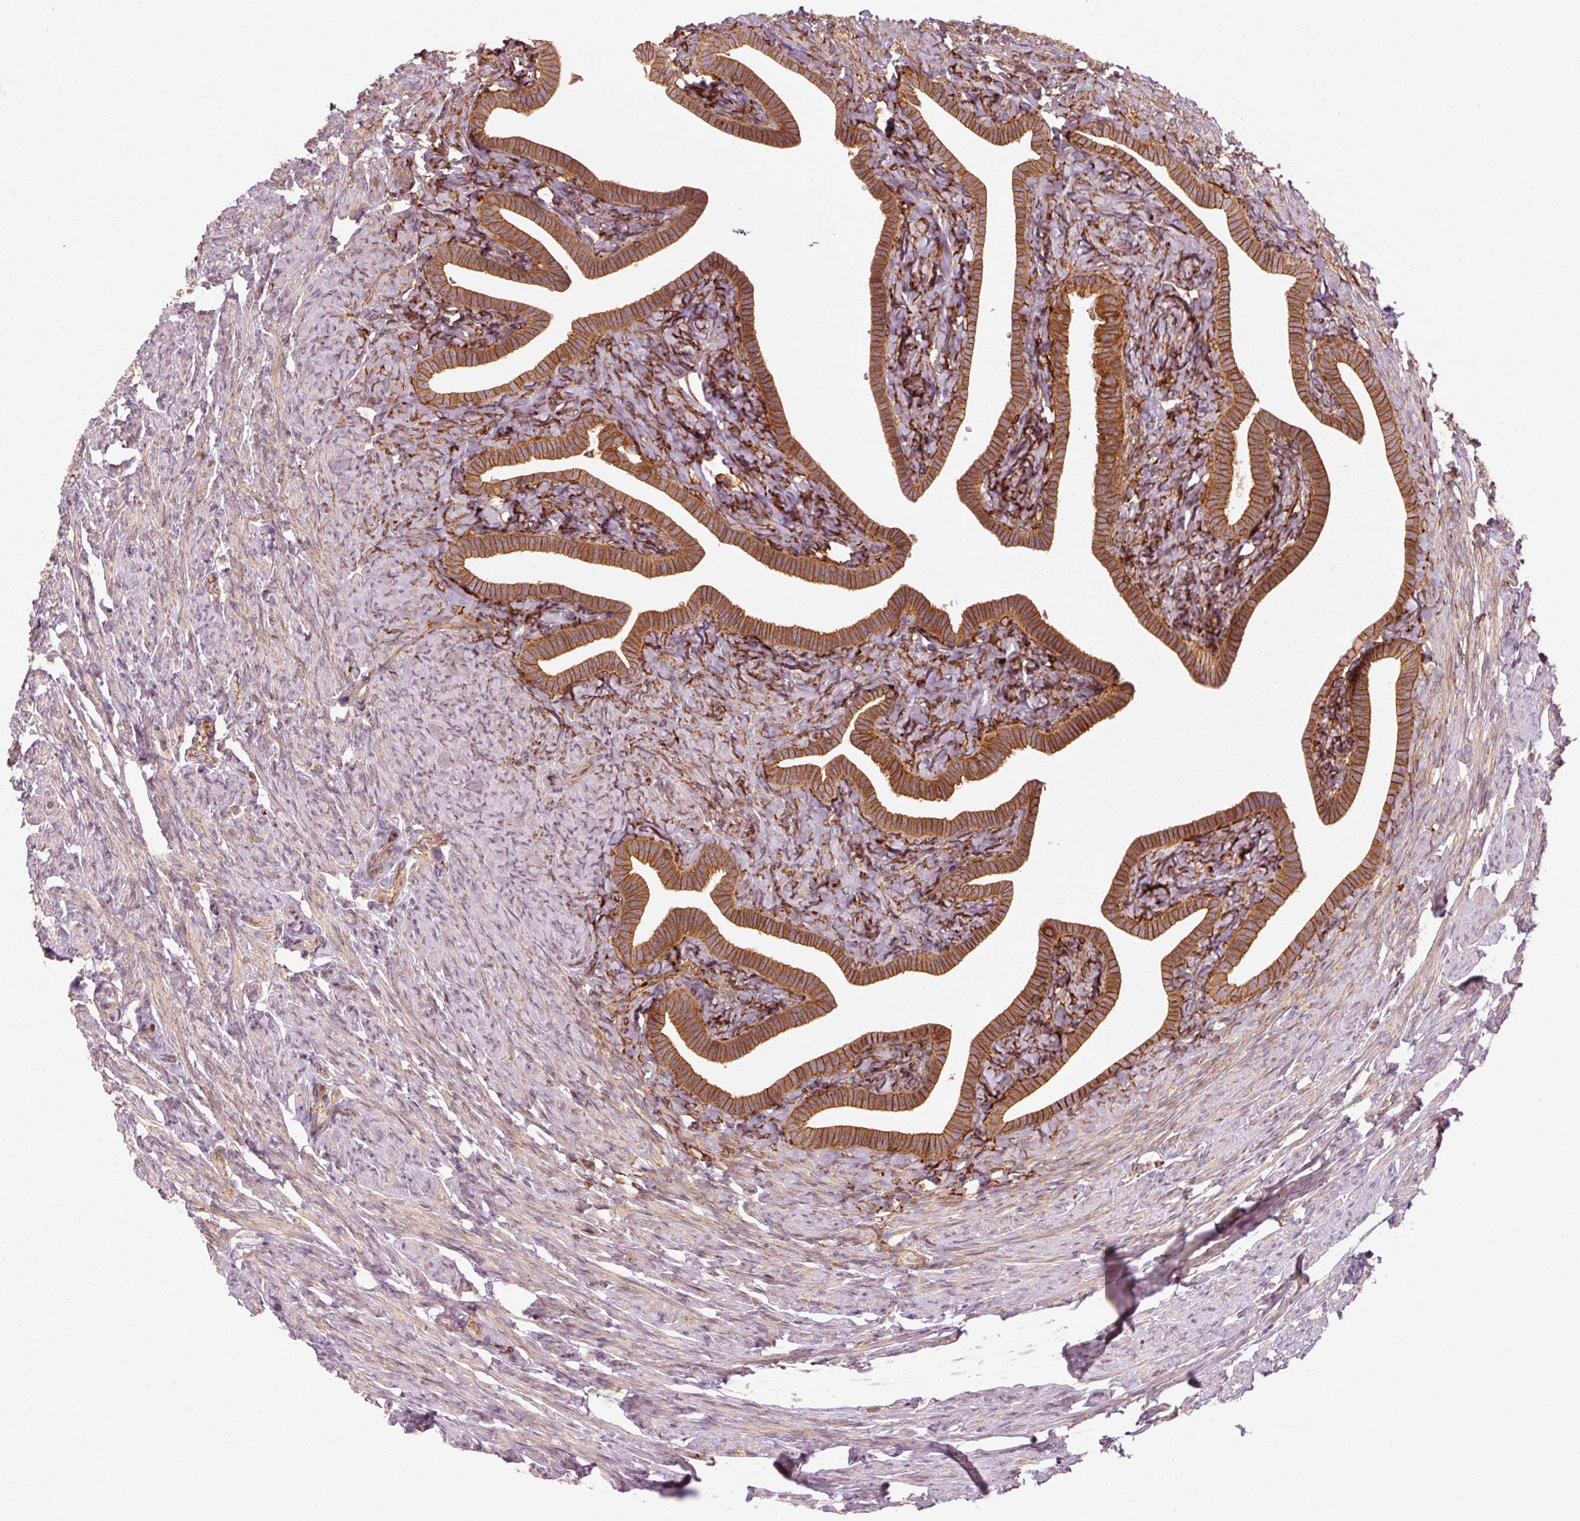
{"staining": {"intensity": "strong", "quantity": ">75%", "location": "cytoplasmic/membranous"}, "tissue": "fallopian tube", "cell_type": "Glandular cells", "image_type": "normal", "snomed": [{"axis": "morphology", "description": "Normal tissue, NOS"}, {"axis": "topography", "description": "Fallopian tube"}], "caption": "Immunohistochemistry (IHC) histopathology image of unremarkable human fallopian tube stained for a protein (brown), which demonstrates high levels of strong cytoplasmic/membranous positivity in approximately >75% of glandular cells.", "gene": "CTNNA1", "patient": {"sex": "female", "age": 69}}